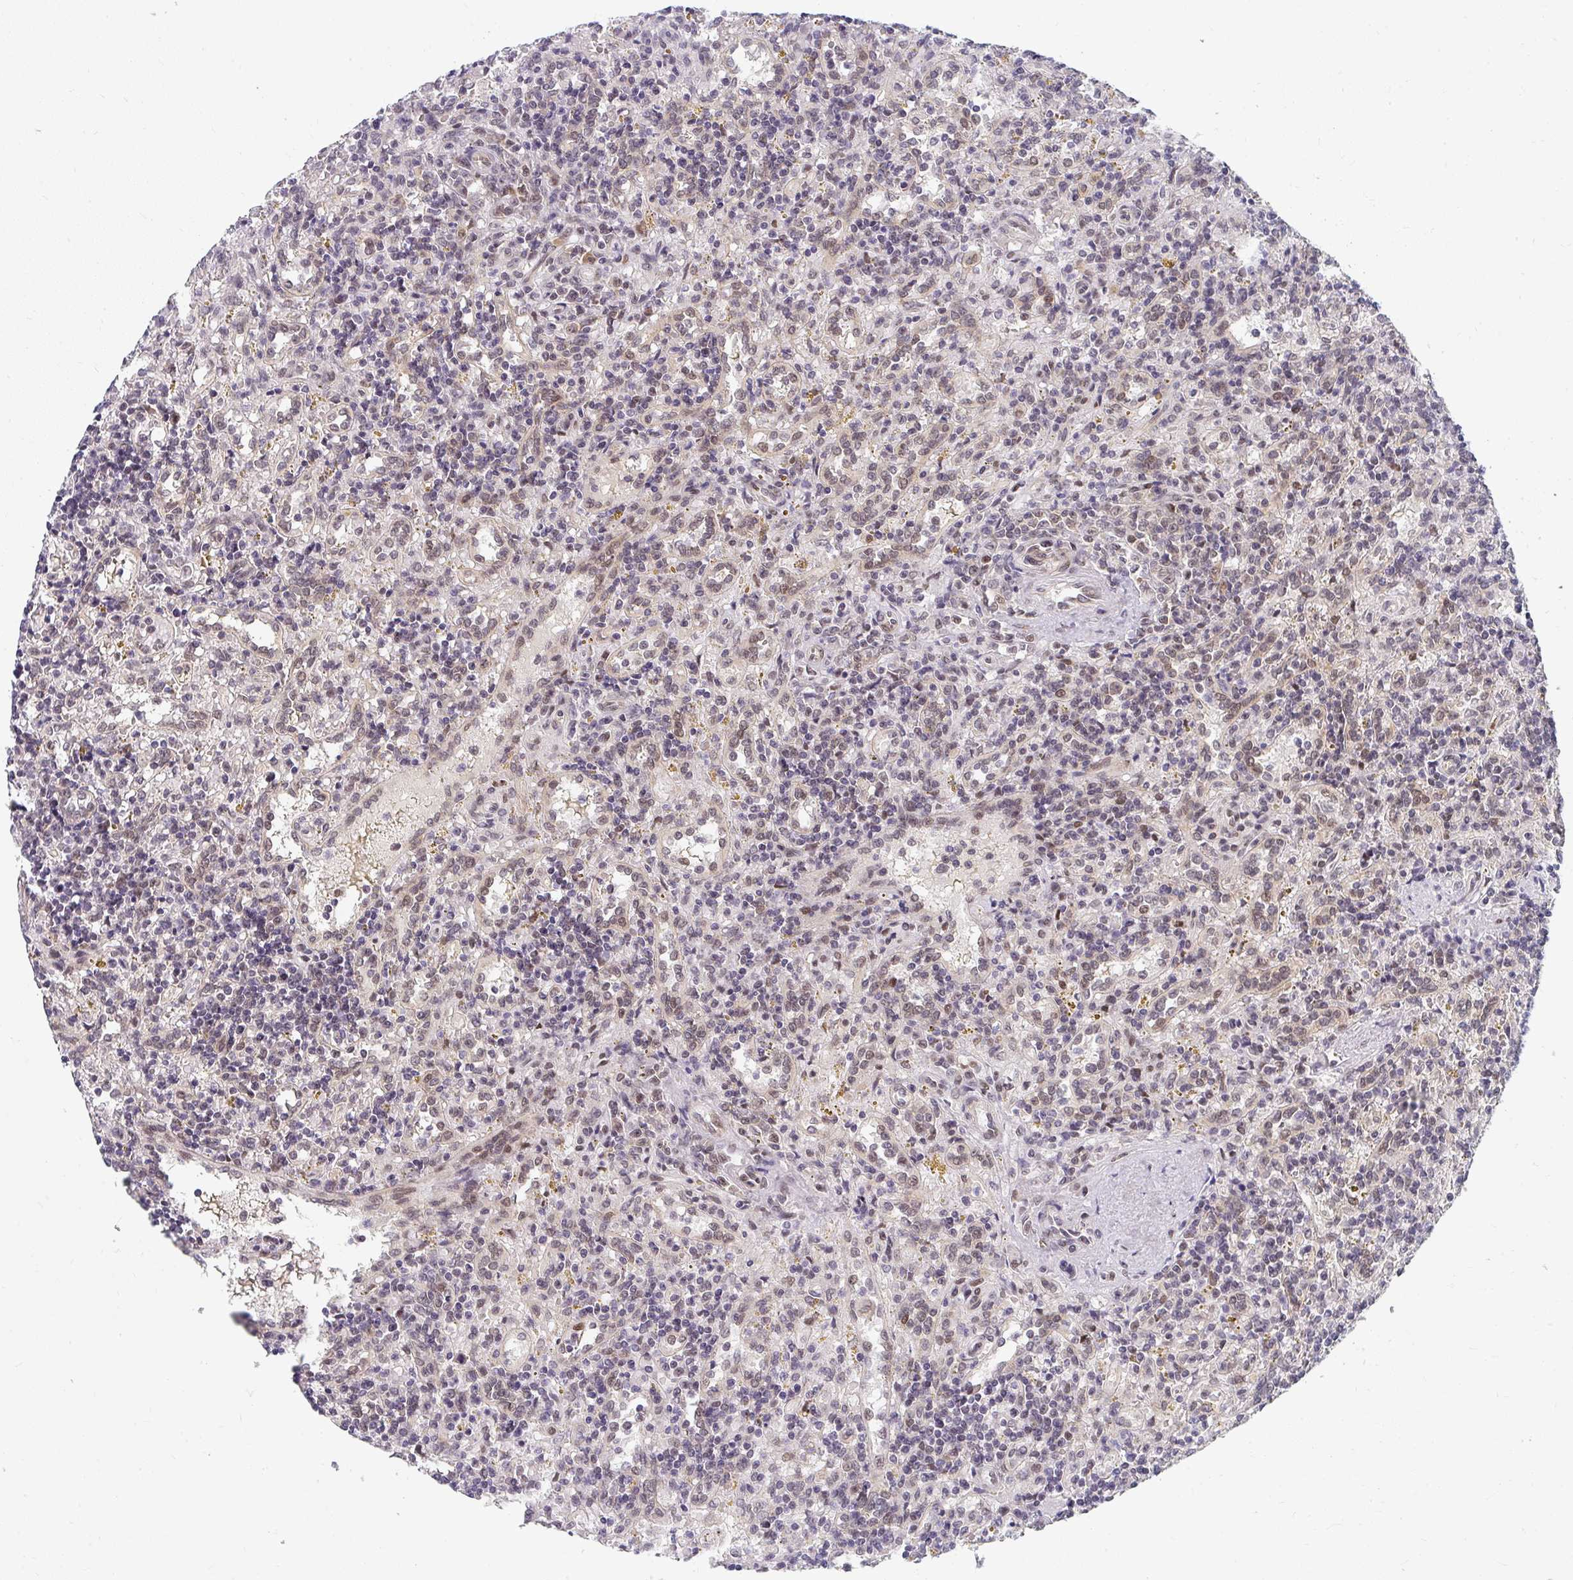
{"staining": {"intensity": "moderate", "quantity": "<25%", "location": "nuclear"}, "tissue": "lymphoma", "cell_type": "Tumor cells", "image_type": "cancer", "snomed": [{"axis": "morphology", "description": "Malignant lymphoma, non-Hodgkin's type, Low grade"}, {"axis": "topography", "description": "Spleen"}], "caption": "Malignant lymphoma, non-Hodgkin's type (low-grade) tissue displays moderate nuclear positivity in about <25% of tumor cells, visualized by immunohistochemistry. (brown staining indicates protein expression, while blue staining denotes nuclei).", "gene": "SYNCRIP", "patient": {"sex": "male", "age": 67}}